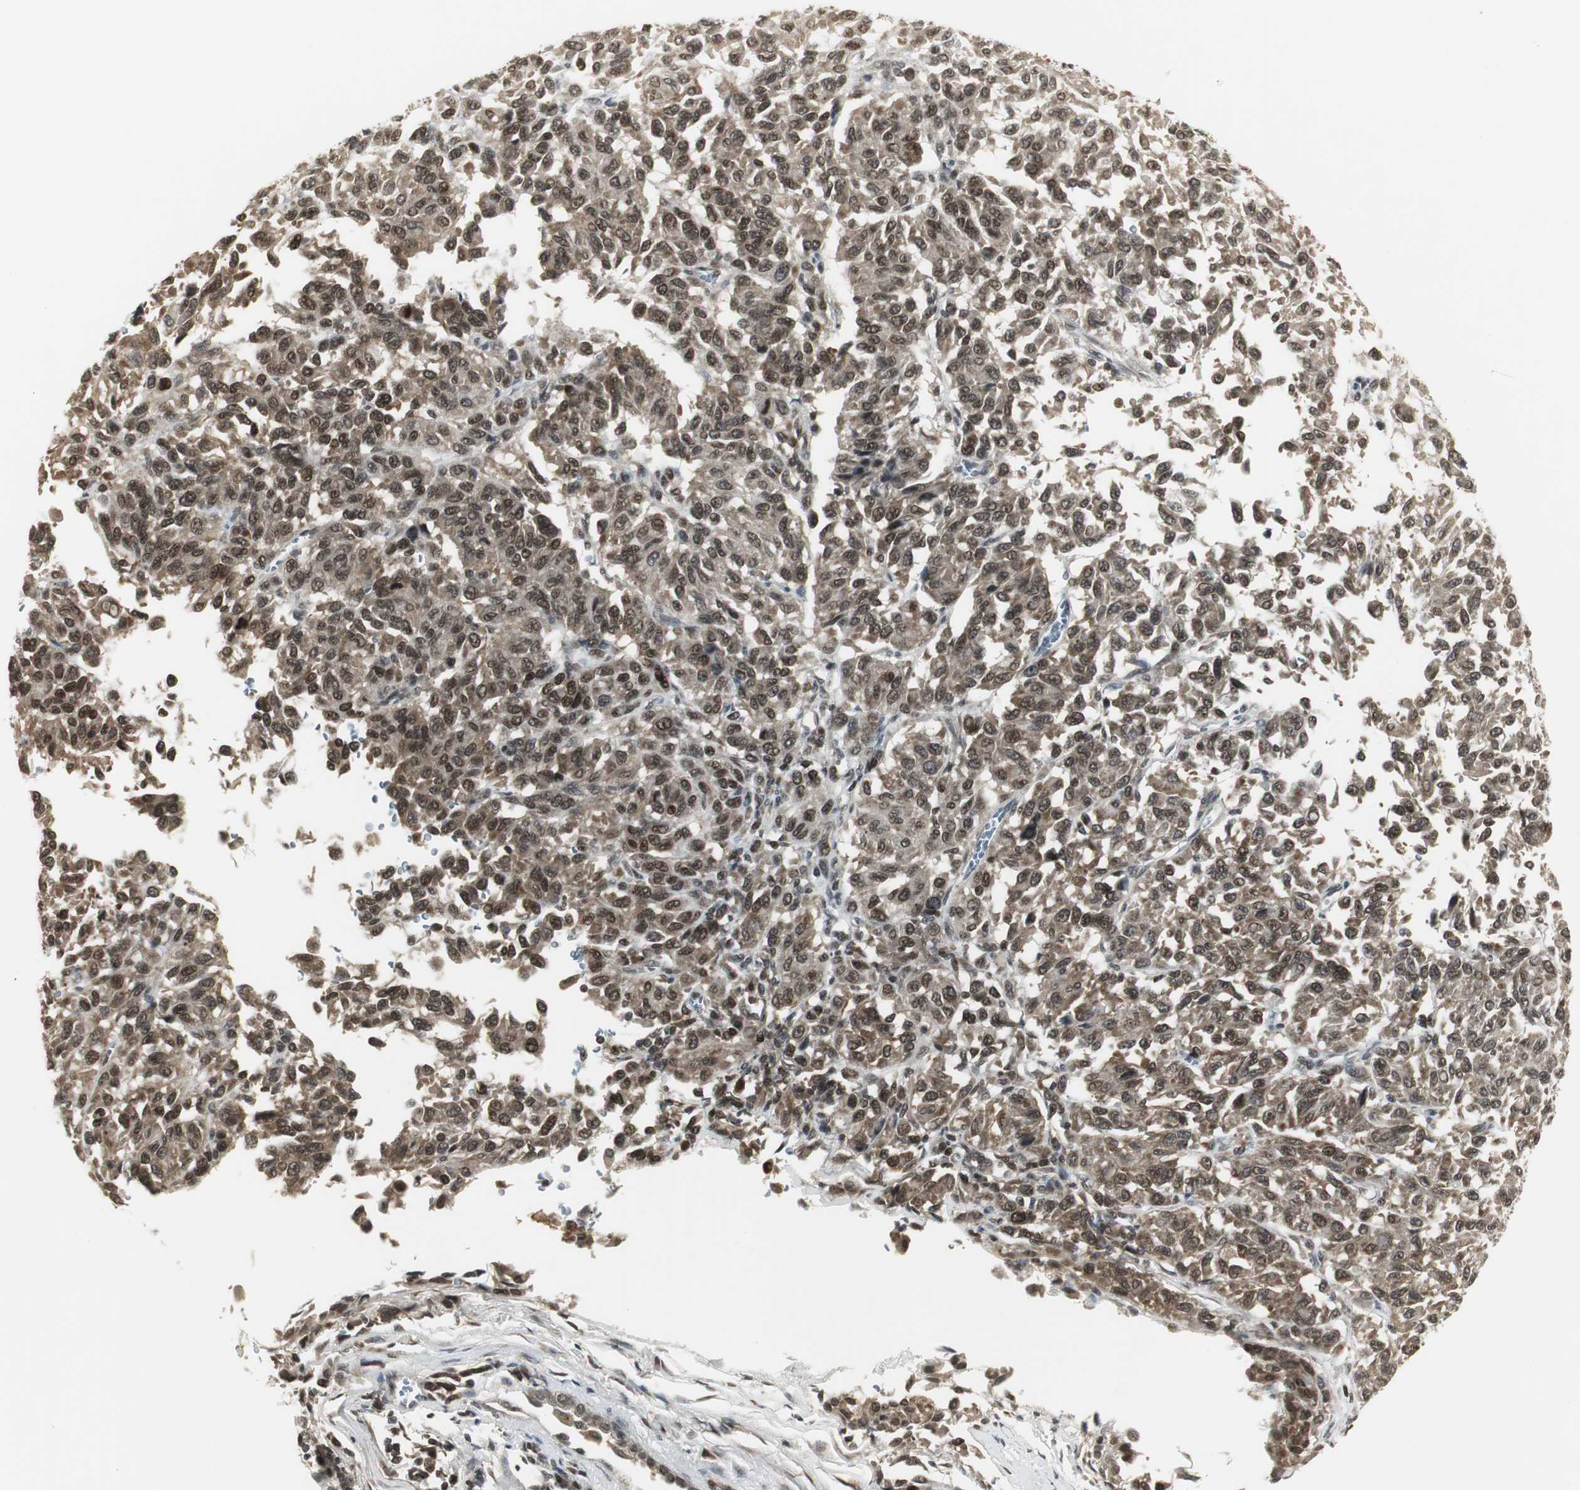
{"staining": {"intensity": "moderate", "quantity": ">75%", "location": "cytoplasmic/membranous,nuclear"}, "tissue": "melanoma", "cell_type": "Tumor cells", "image_type": "cancer", "snomed": [{"axis": "morphology", "description": "Malignant melanoma, Metastatic site"}, {"axis": "topography", "description": "Lung"}], "caption": "About >75% of tumor cells in melanoma reveal moderate cytoplasmic/membranous and nuclear protein expression as visualized by brown immunohistochemical staining.", "gene": "MPG", "patient": {"sex": "male", "age": 64}}